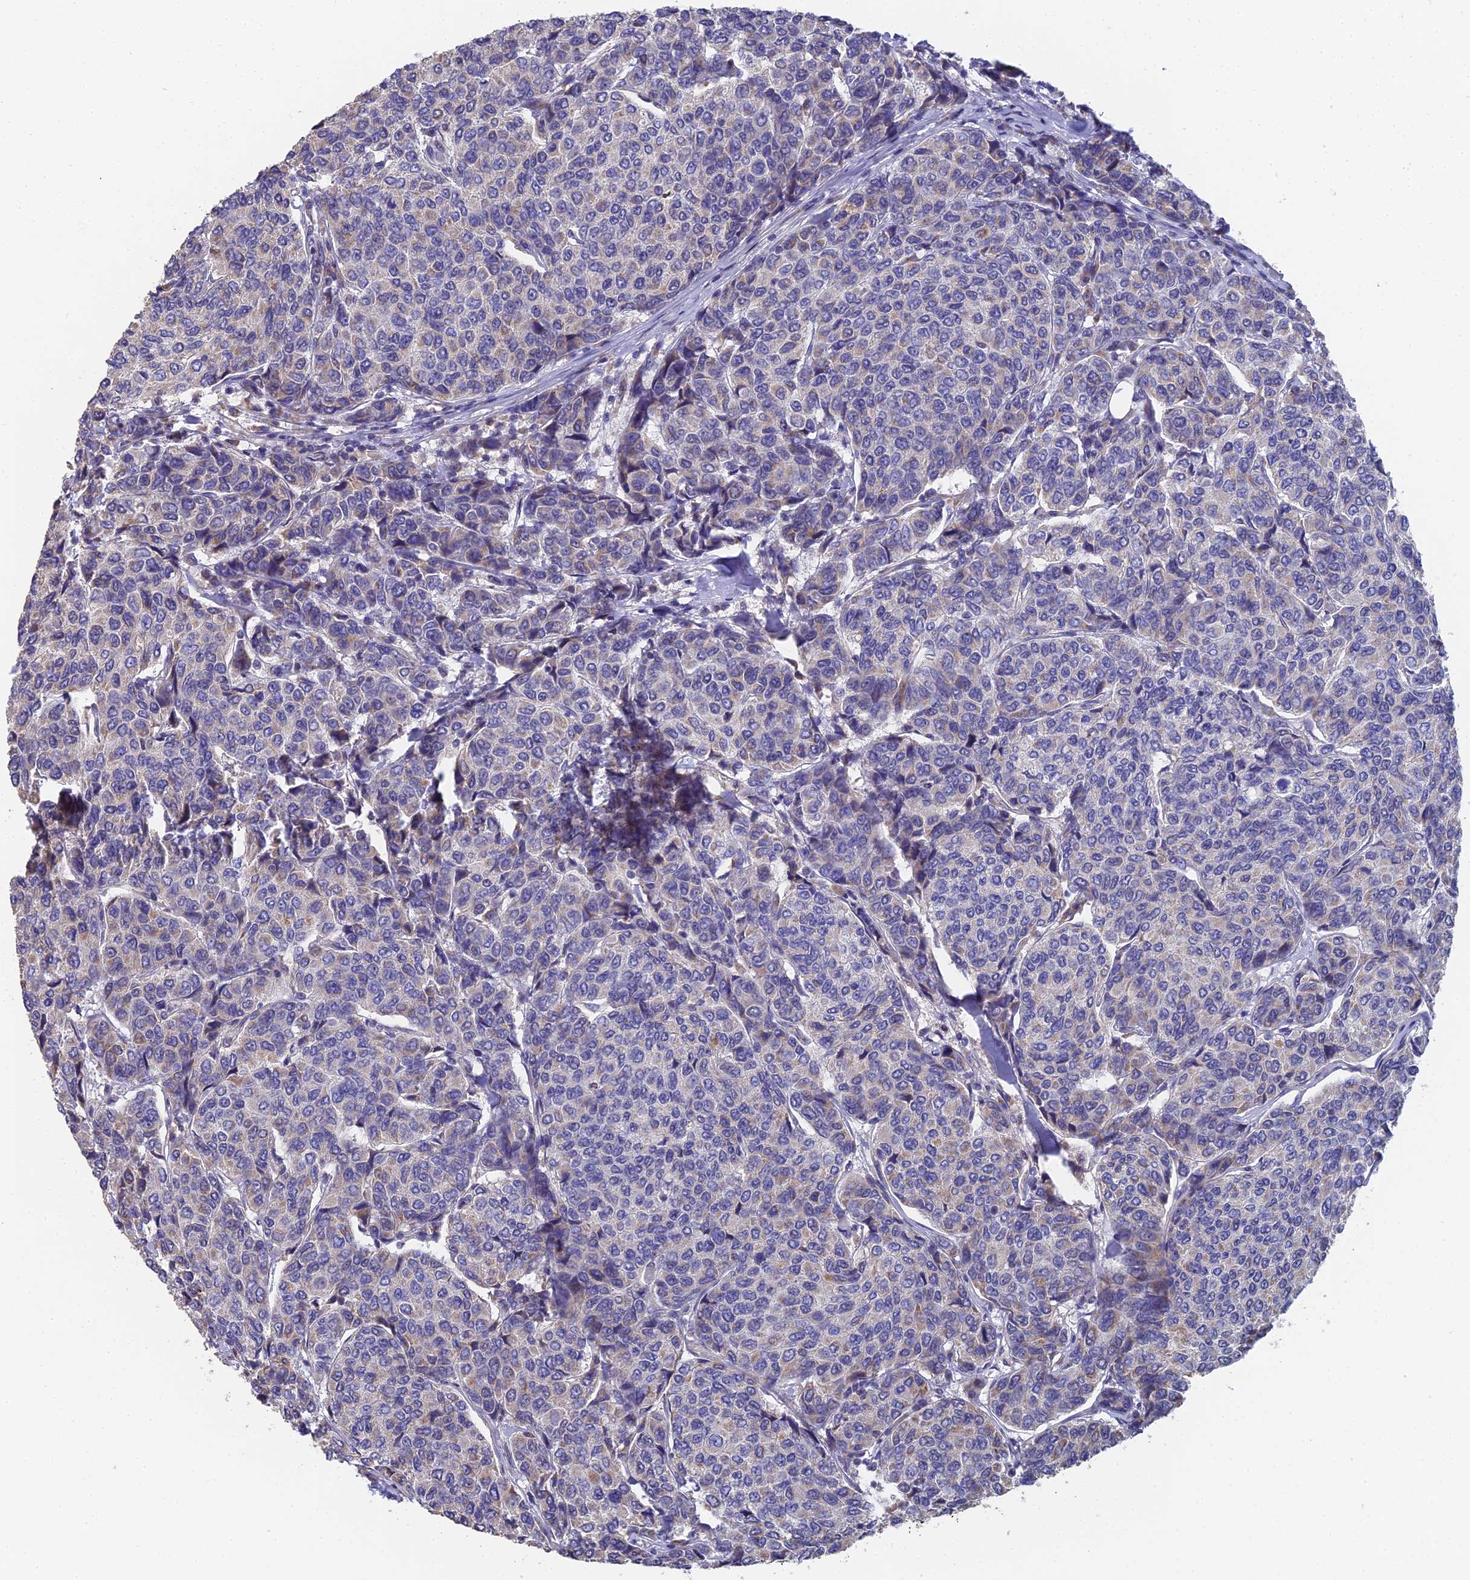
{"staining": {"intensity": "weak", "quantity": "<25%", "location": "cytoplasmic/membranous"}, "tissue": "breast cancer", "cell_type": "Tumor cells", "image_type": "cancer", "snomed": [{"axis": "morphology", "description": "Duct carcinoma"}, {"axis": "topography", "description": "Breast"}], "caption": "High magnification brightfield microscopy of breast cancer (intraductal carcinoma) stained with DAB (brown) and counterstained with hematoxylin (blue): tumor cells show no significant expression. The staining was performed using DAB (3,3'-diaminobenzidine) to visualize the protein expression in brown, while the nuclei were stained in blue with hematoxylin (Magnification: 20x).", "gene": "ECSIT", "patient": {"sex": "female", "age": 55}}